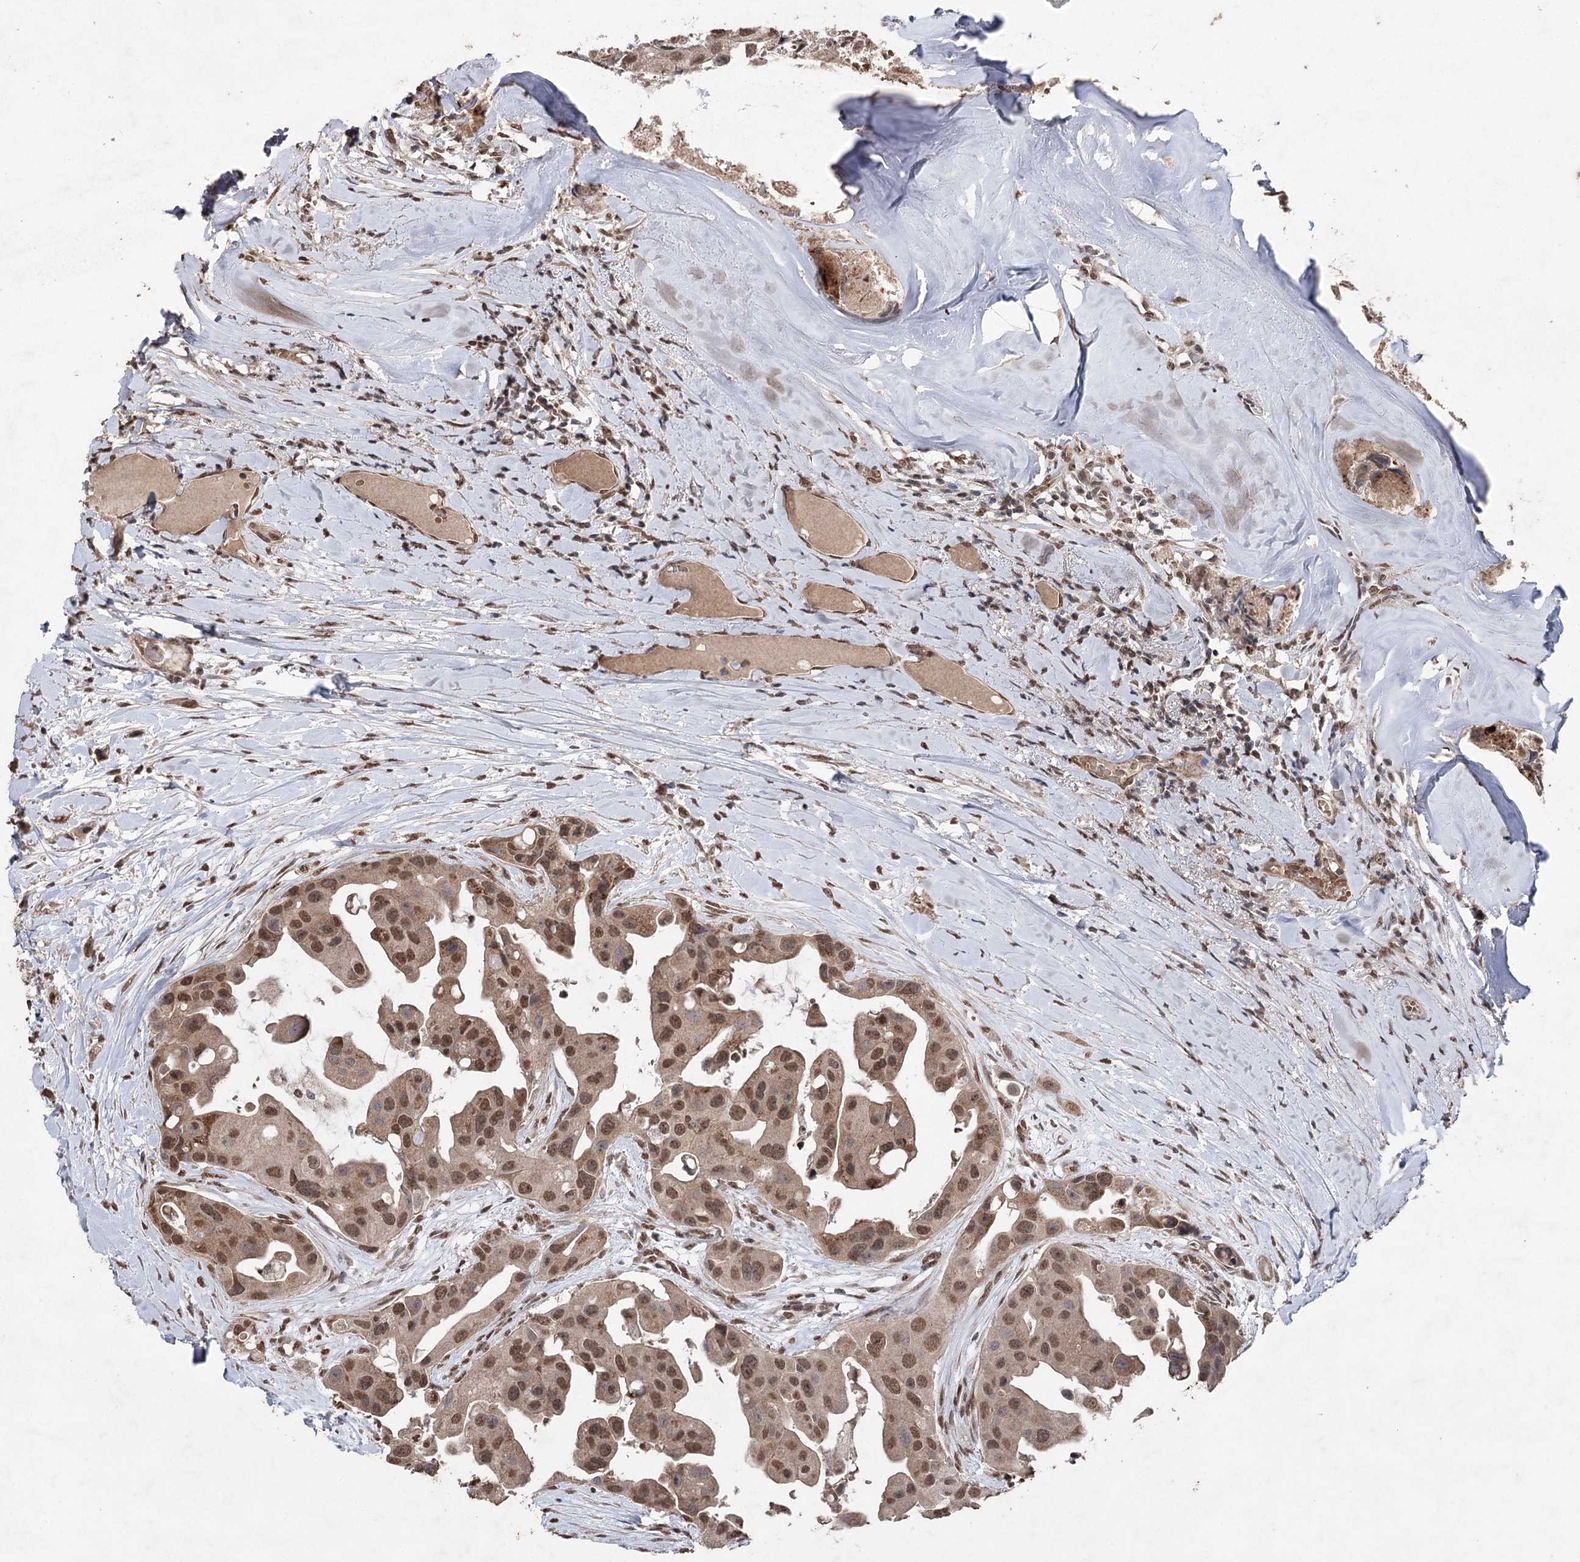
{"staining": {"intensity": "moderate", "quantity": ">75%", "location": "nuclear"}, "tissue": "head and neck cancer", "cell_type": "Tumor cells", "image_type": "cancer", "snomed": [{"axis": "morphology", "description": "Adenocarcinoma, NOS"}, {"axis": "morphology", "description": "Adenocarcinoma, metastatic, NOS"}, {"axis": "topography", "description": "Head-Neck"}], "caption": "The micrograph exhibits a brown stain indicating the presence of a protein in the nuclear of tumor cells in adenocarcinoma (head and neck). Immunohistochemistry stains the protein in brown and the nuclei are stained blue.", "gene": "ATG14", "patient": {"sex": "male", "age": 75}}